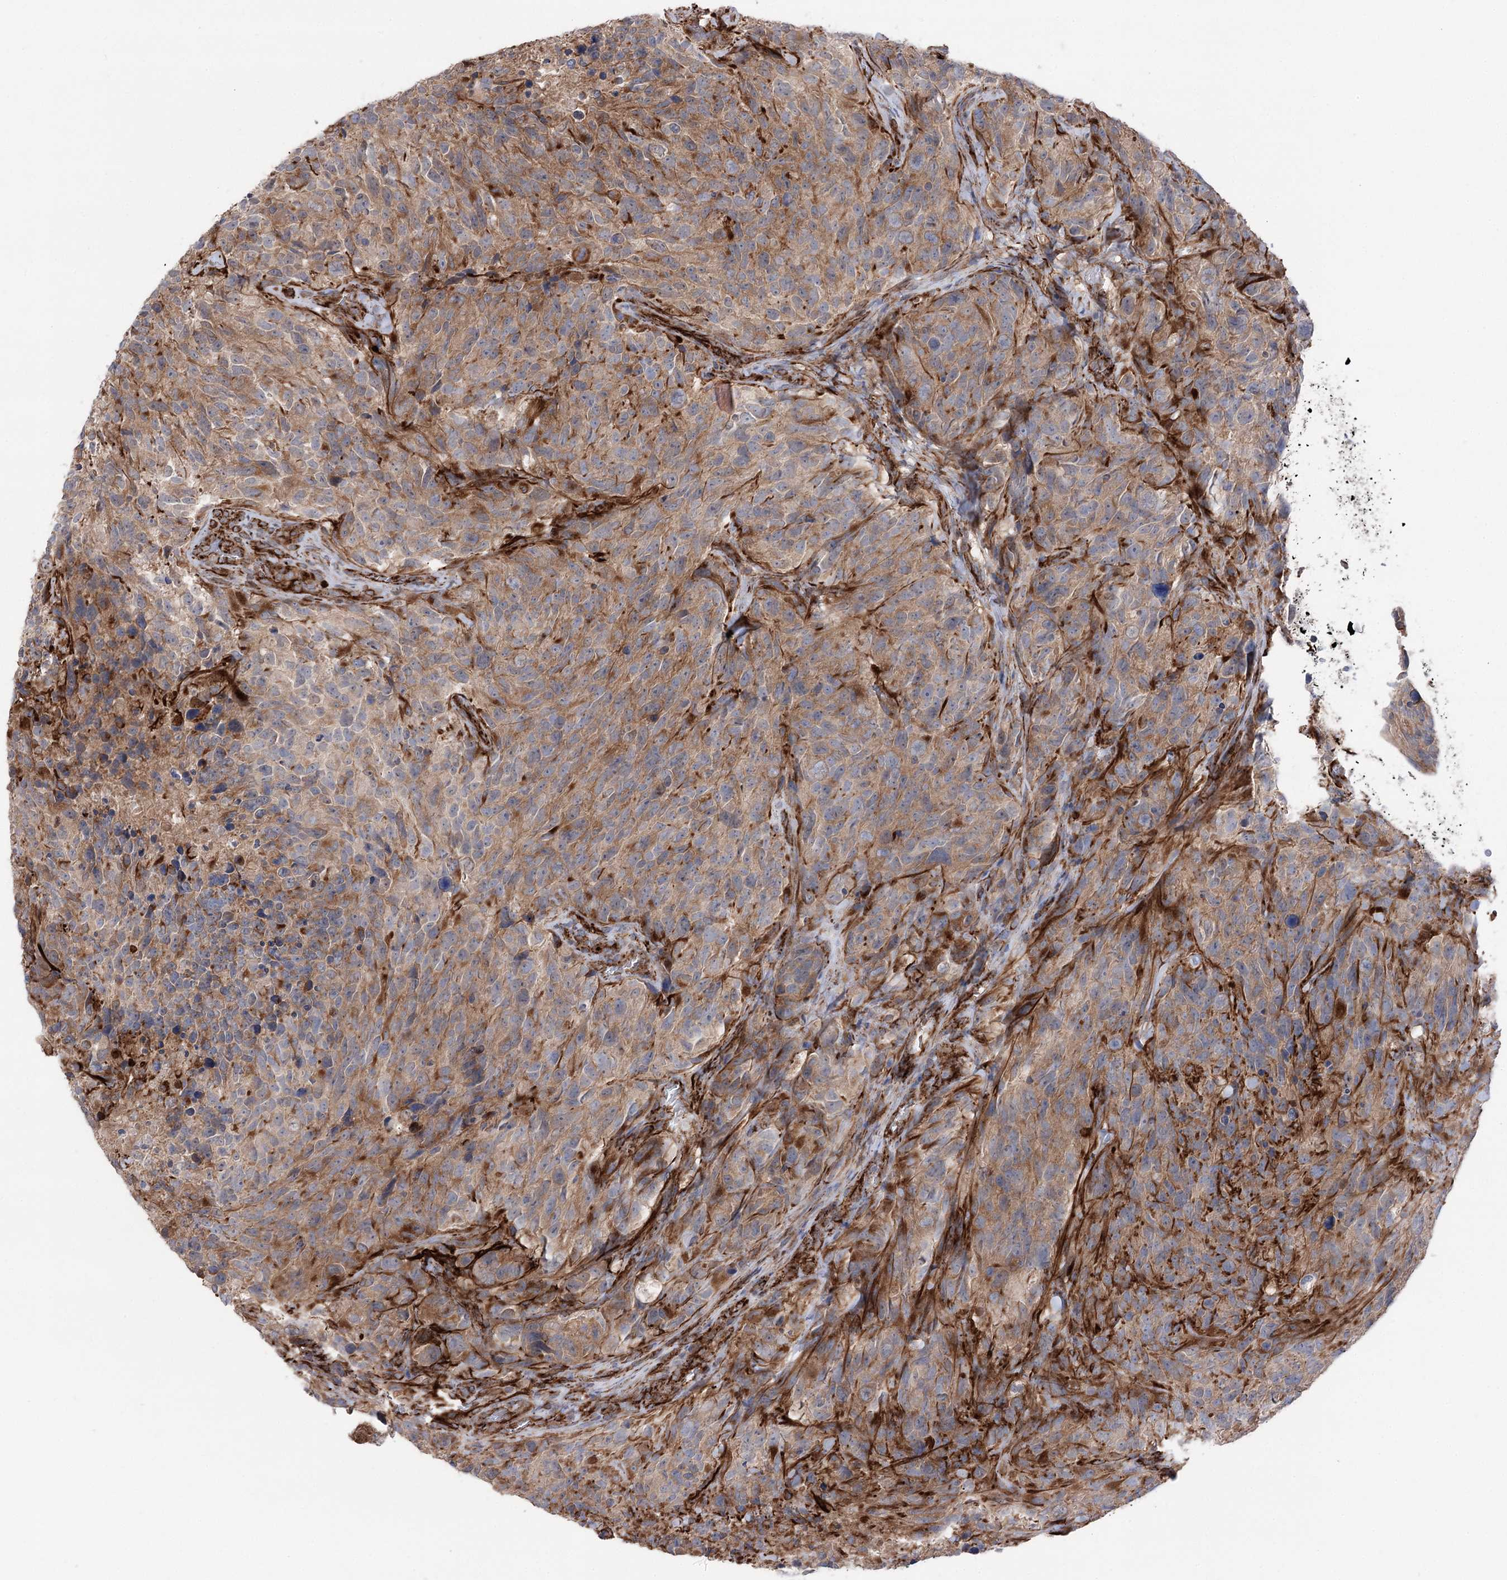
{"staining": {"intensity": "moderate", "quantity": ">75%", "location": "cytoplasmic/membranous"}, "tissue": "glioma", "cell_type": "Tumor cells", "image_type": "cancer", "snomed": [{"axis": "morphology", "description": "Glioma, malignant, High grade"}, {"axis": "topography", "description": "Brain"}], "caption": "Brown immunohistochemical staining in glioma reveals moderate cytoplasmic/membranous positivity in approximately >75% of tumor cells. The protein of interest is stained brown, and the nuclei are stained in blue (DAB (3,3'-diaminobenzidine) IHC with brightfield microscopy, high magnification).", "gene": "MIB1", "patient": {"sex": "male", "age": 69}}